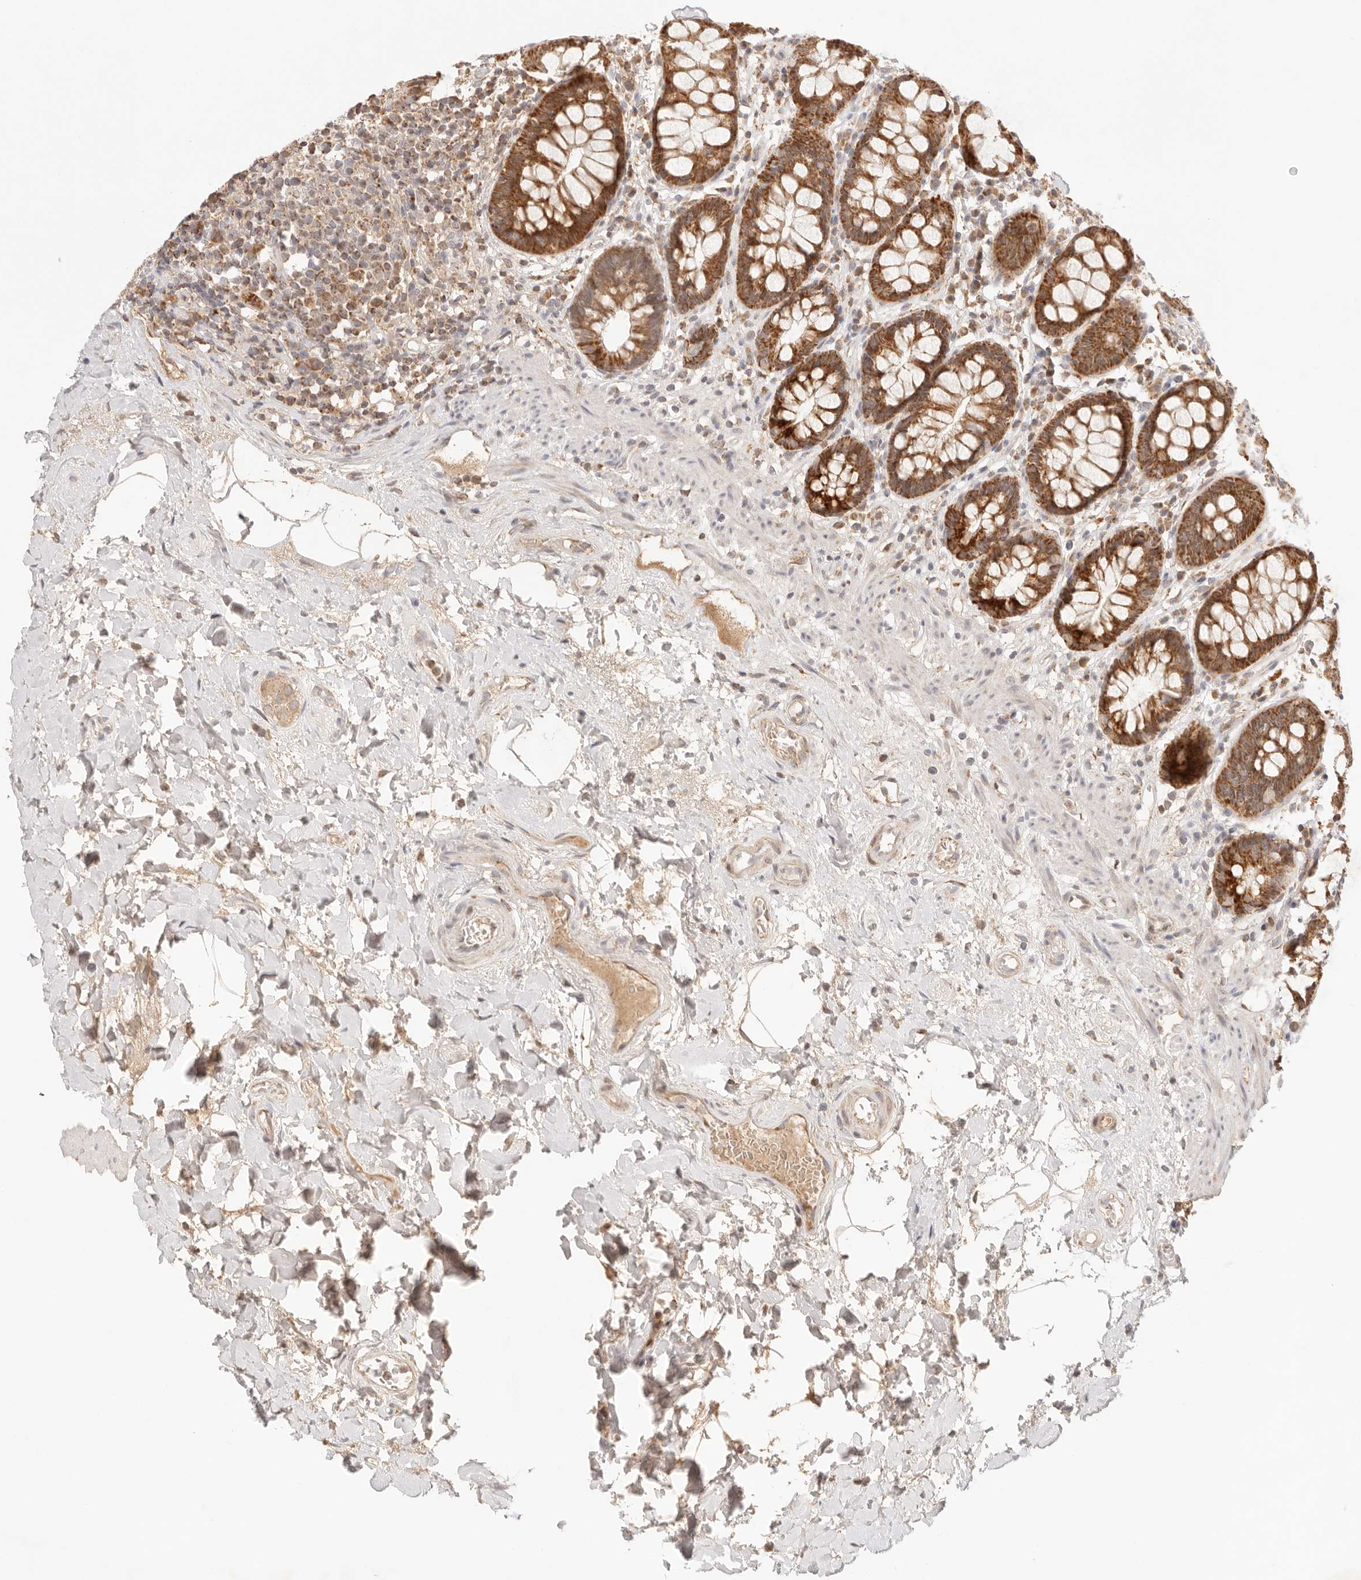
{"staining": {"intensity": "strong", "quantity": ">75%", "location": "cytoplasmic/membranous"}, "tissue": "rectum", "cell_type": "Glandular cells", "image_type": "normal", "snomed": [{"axis": "morphology", "description": "Normal tissue, NOS"}, {"axis": "topography", "description": "Rectum"}], "caption": "Protein expression analysis of unremarkable rectum displays strong cytoplasmic/membranous positivity in about >75% of glandular cells.", "gene": "COA6", "patient": {"sex": "male", "age": 64}}